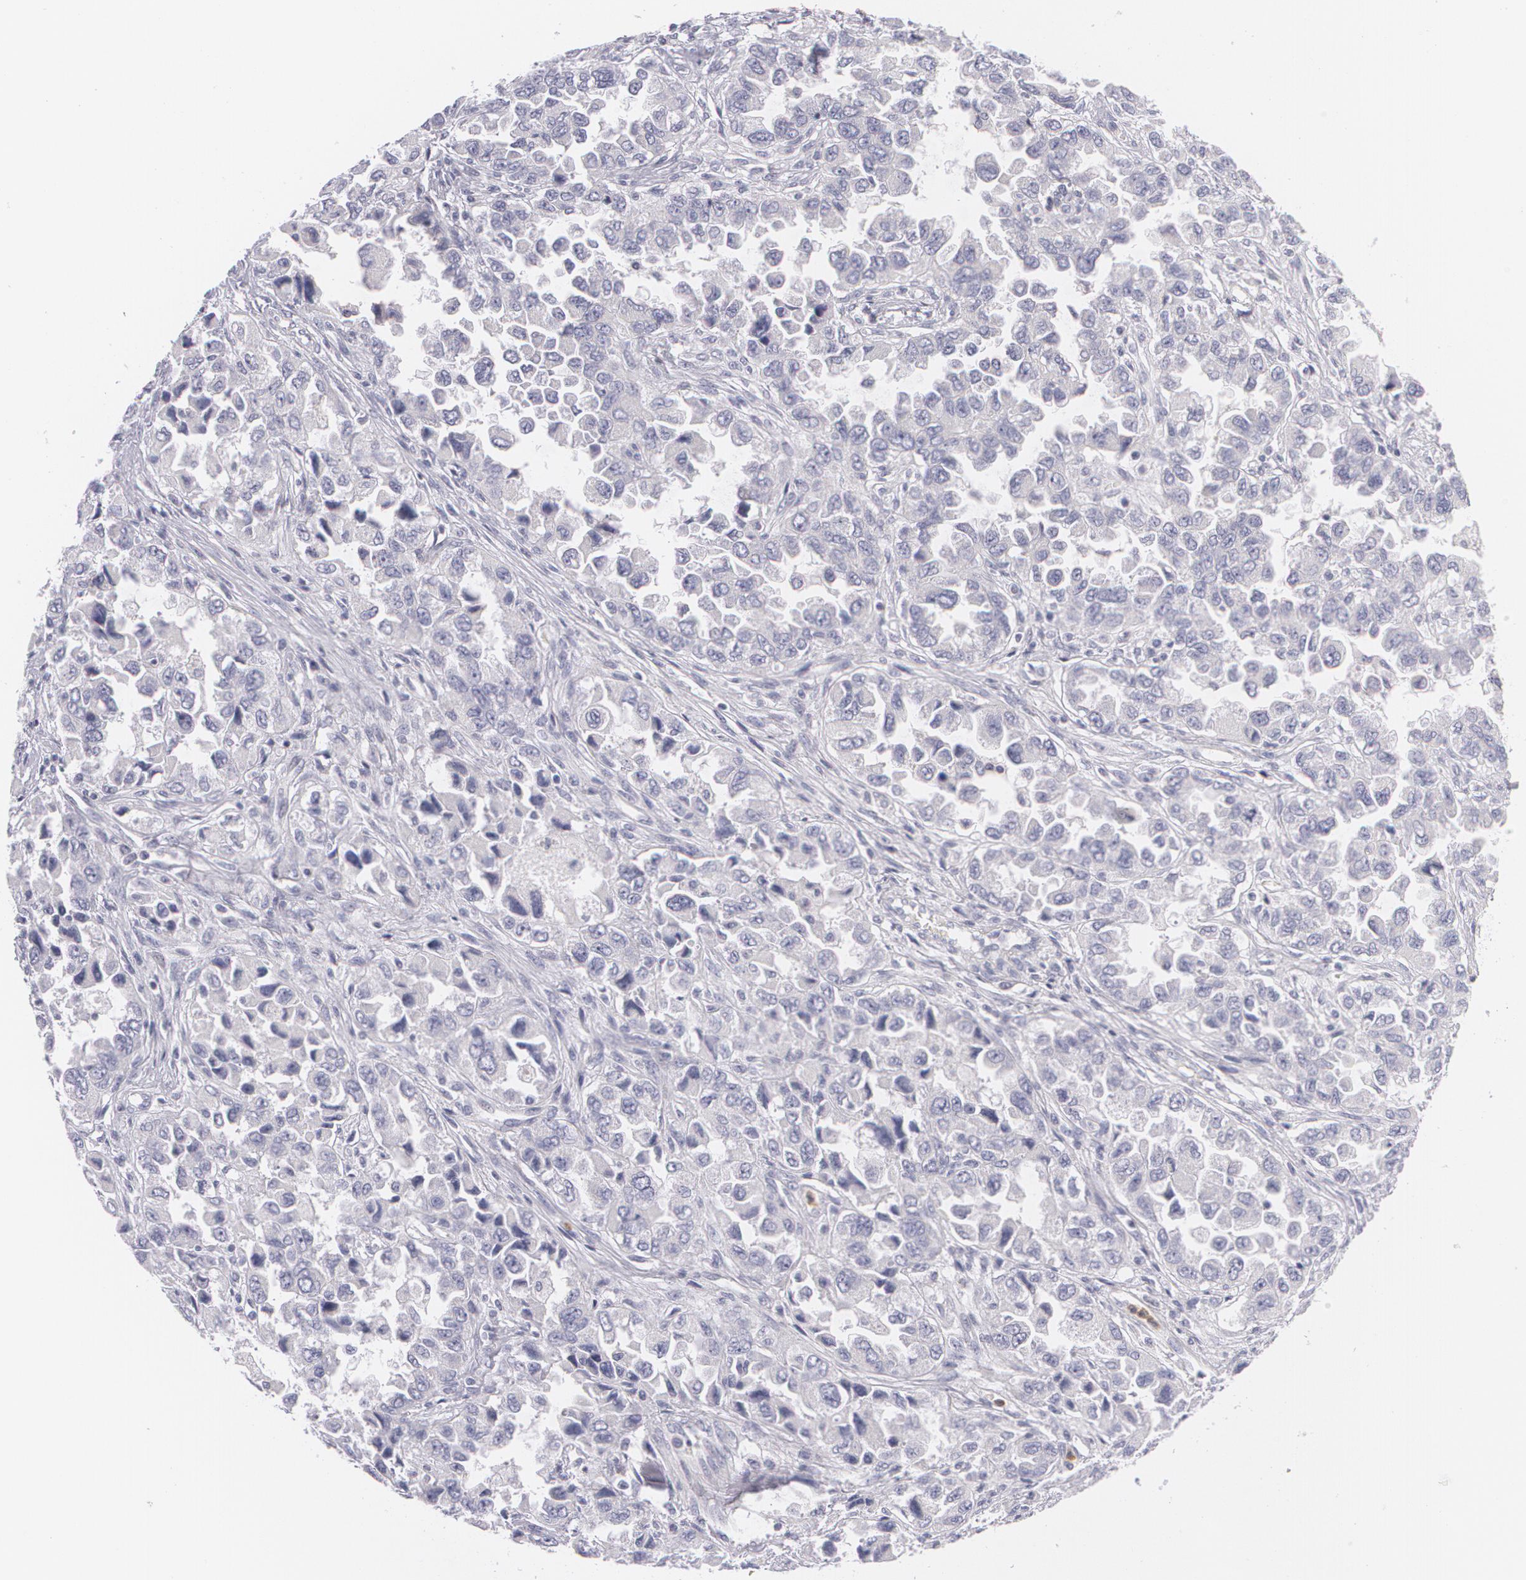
{"staining": {"intensity": "negative", "quantity": "none", "location": "none"}, "tissue": "ovarian cancer", "cell_type": "Tumor cells", "image_type": "cancer", "snomed": [{"axis": "morphology", "description": "Cystadenocarcinoma, serous, NOS"}, {"axis": "topography", "description": "Ovary"}], "caption": "The histopathology image reveals no staining of tumor cells in ovarian serous cystadenocarcinoma. (Stains: DAB immunohistochemistry (IHC) with hematoxylin counter stain, Microscopy: brightfield microscopy at high magnification).", "gene": "FAM181A", "patient": {"sex": "female", "age": 84}}